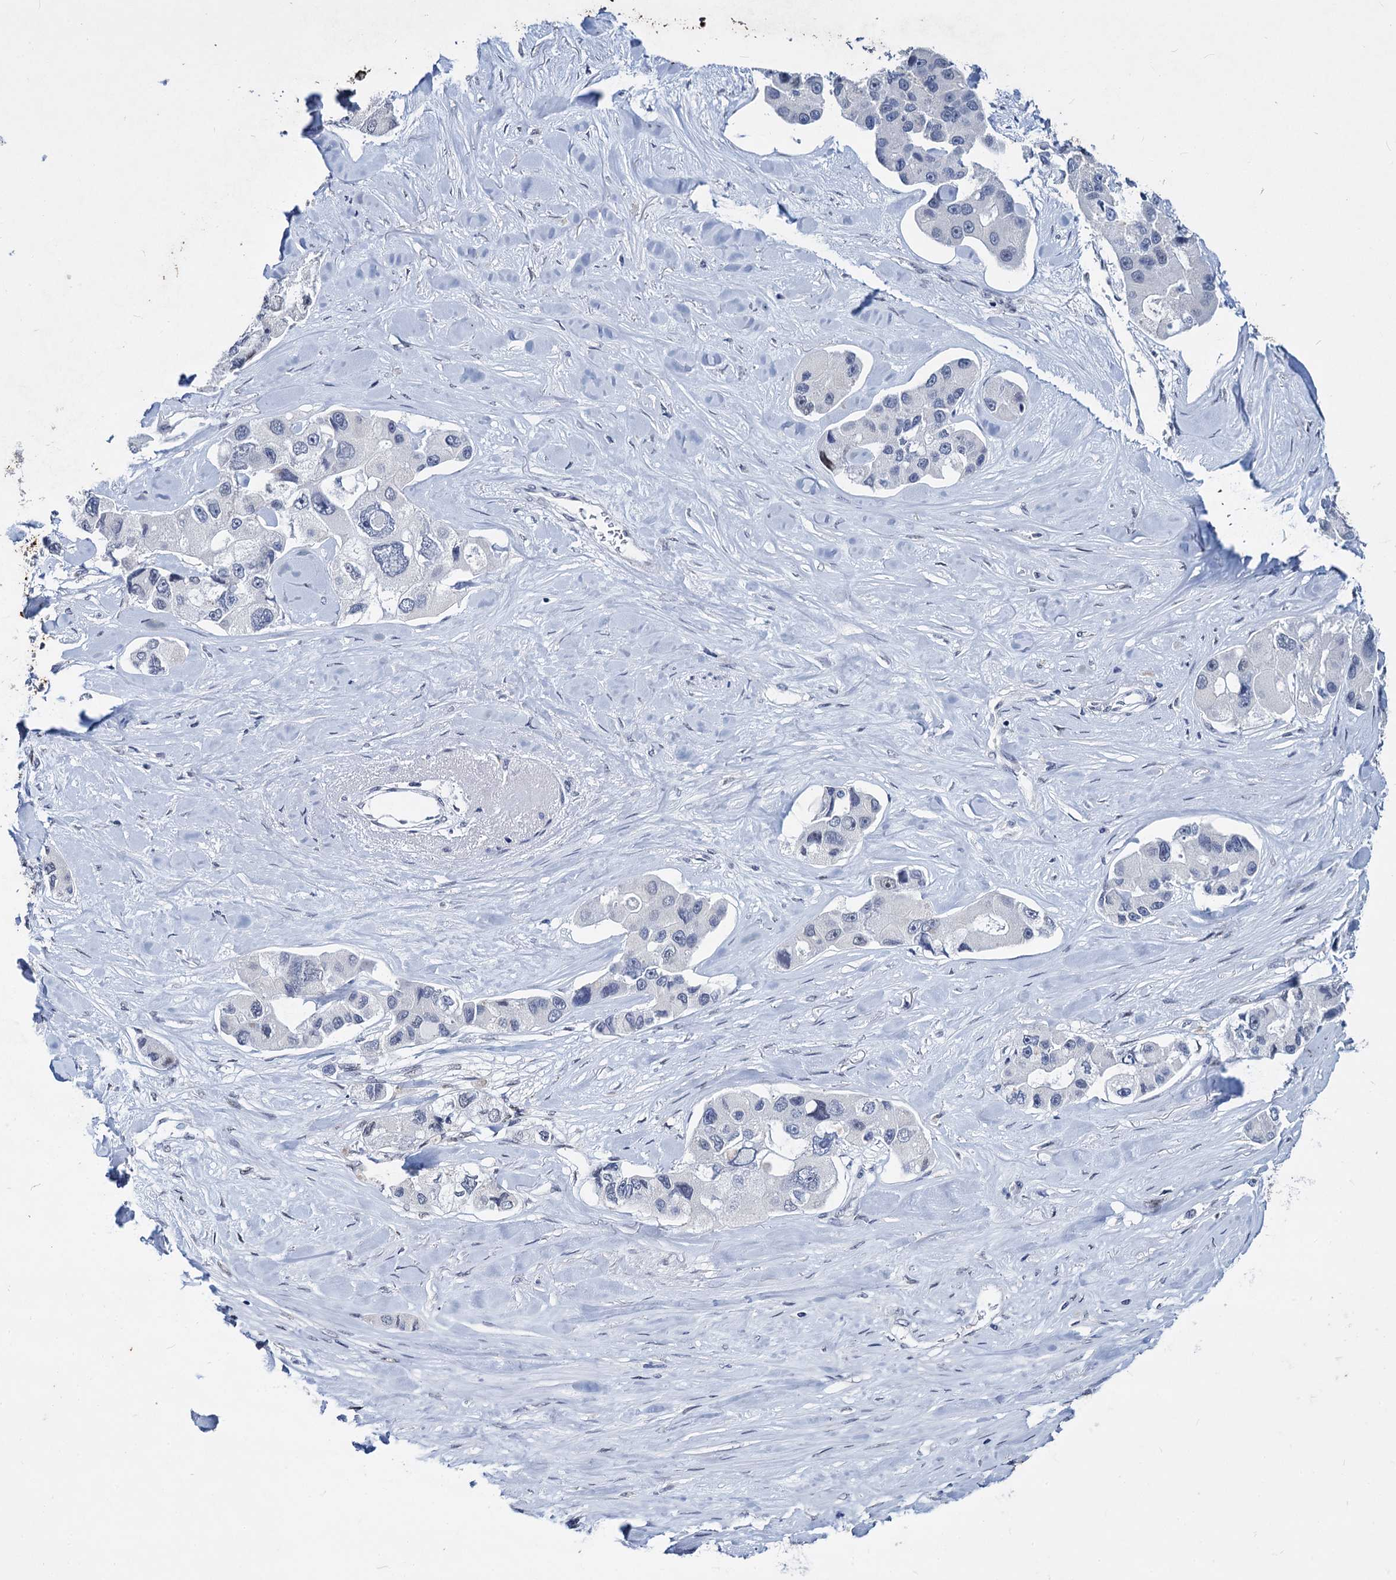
{"staining": {"intensity": "negative", "quantity": "none", "location": "none"}, "tissue": "lung cancer", "cell_type": "Tumor cells", "image_type": "cancer", "snomed": [{"axis": "morphology", "description": "Adenocarcinoma, NOS"}, {"axis": "topography", "description": "Lung"}], "caption": "The immunohistochemistry (IHC) micrograph has no significant expression in tumor cells of adenocarcinoma (lung) tissue. The staining is performed using DAB (3,3'-diaminobenzidine) brown chromogen with nuclei counter-stained in using hematoxylin.", "gene": "MAGEA4", "patient": {"sex": "female", "age": 54}}